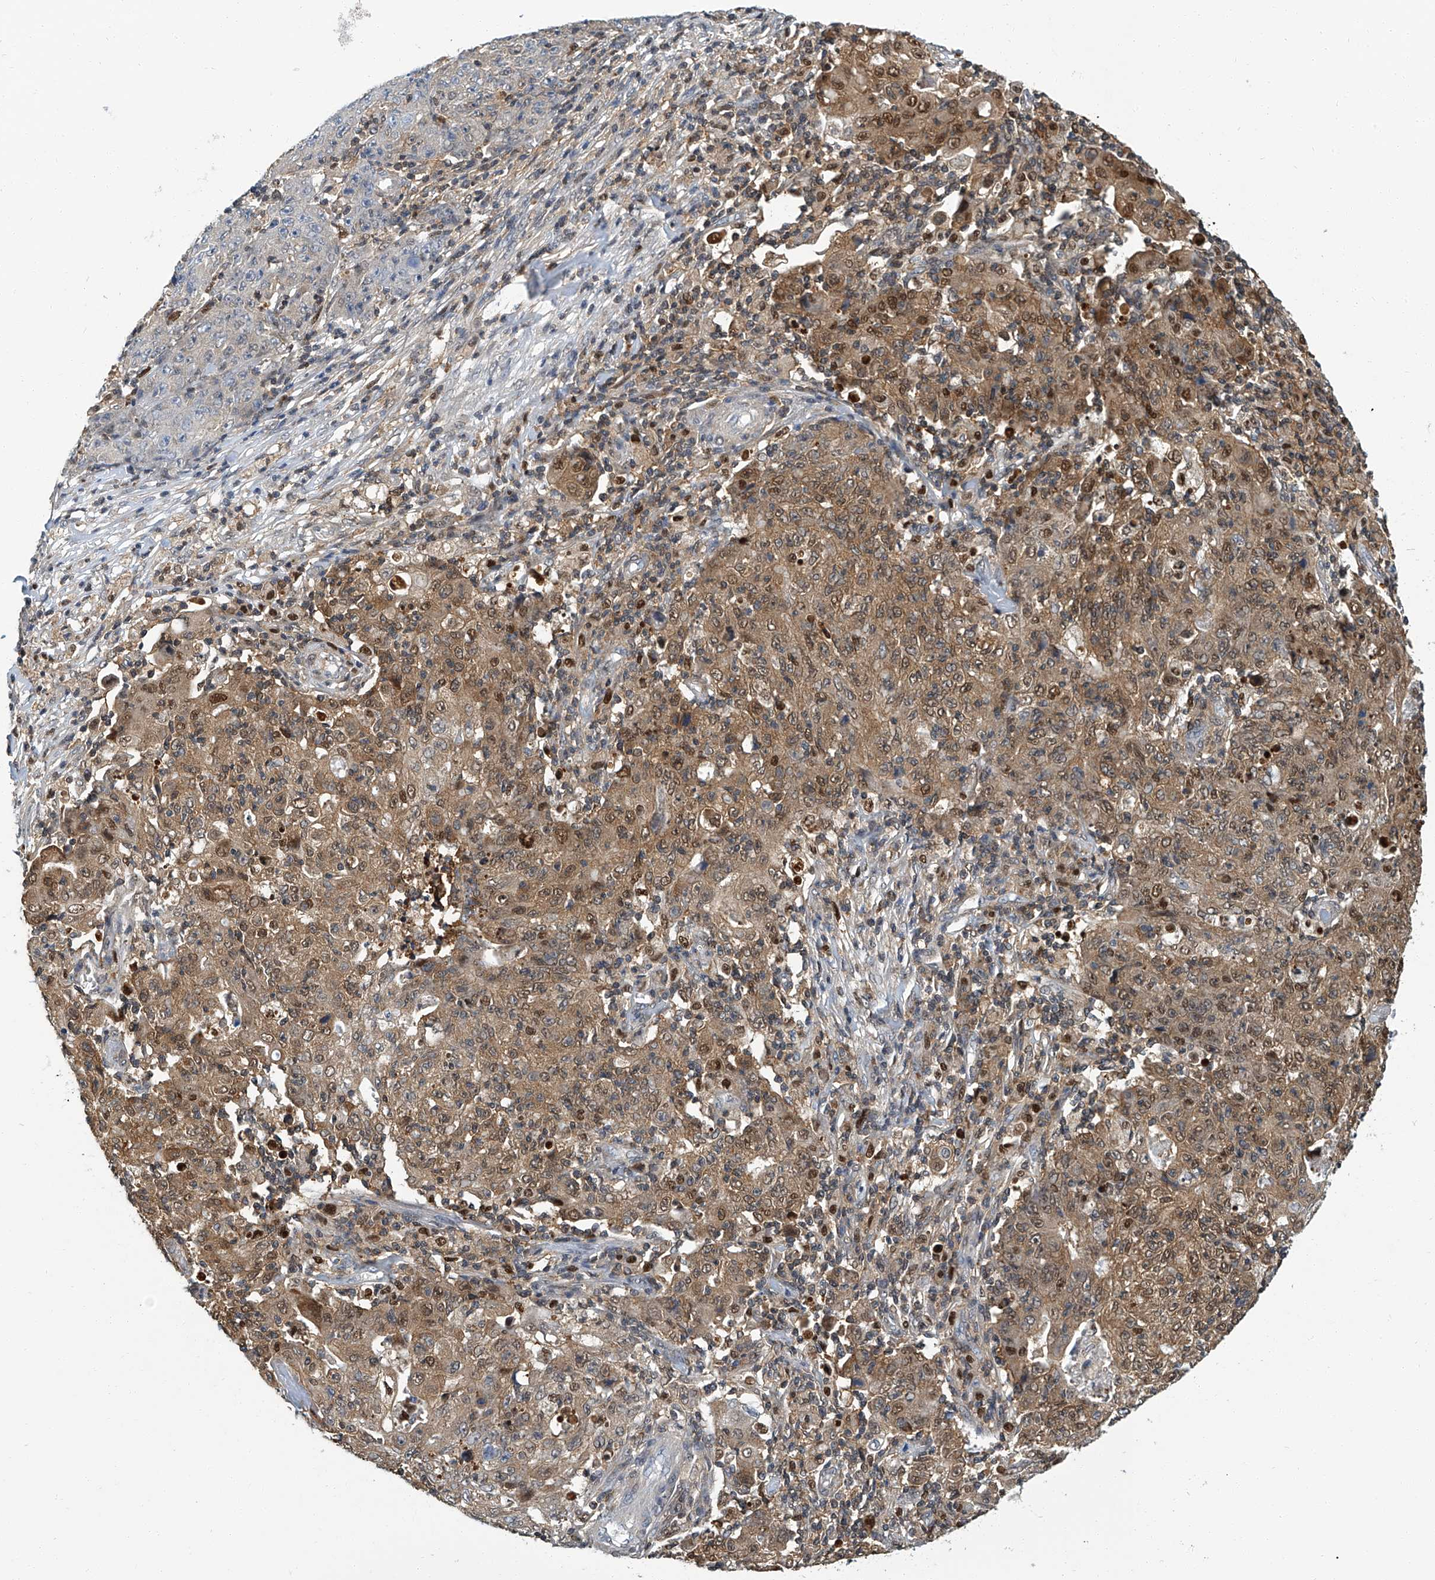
{"staining": {"intensity": "moderate", "quantity": "25%-75%", "location": "cytoplasmic/membranous,nuclear"}, "tissue": "ovarian cancer", "cell_type": "Tumor cells", "image_type": "cancer", "snomed": [{"axis": "morphology", "description": "Carcinoma, endometroid"}, {"axis": "topography", "description": "Ovary"}], "caption": "There is medium levels of moderate cytoplasmic/membranous and nuclear expression in tumor cells of ovarian cancer (endometroid carcinoma), as demonstrated by immunohistochemical staining (brown color).", "gene": "PSMB10", "patient": {"sex": "female", "age": 42}}